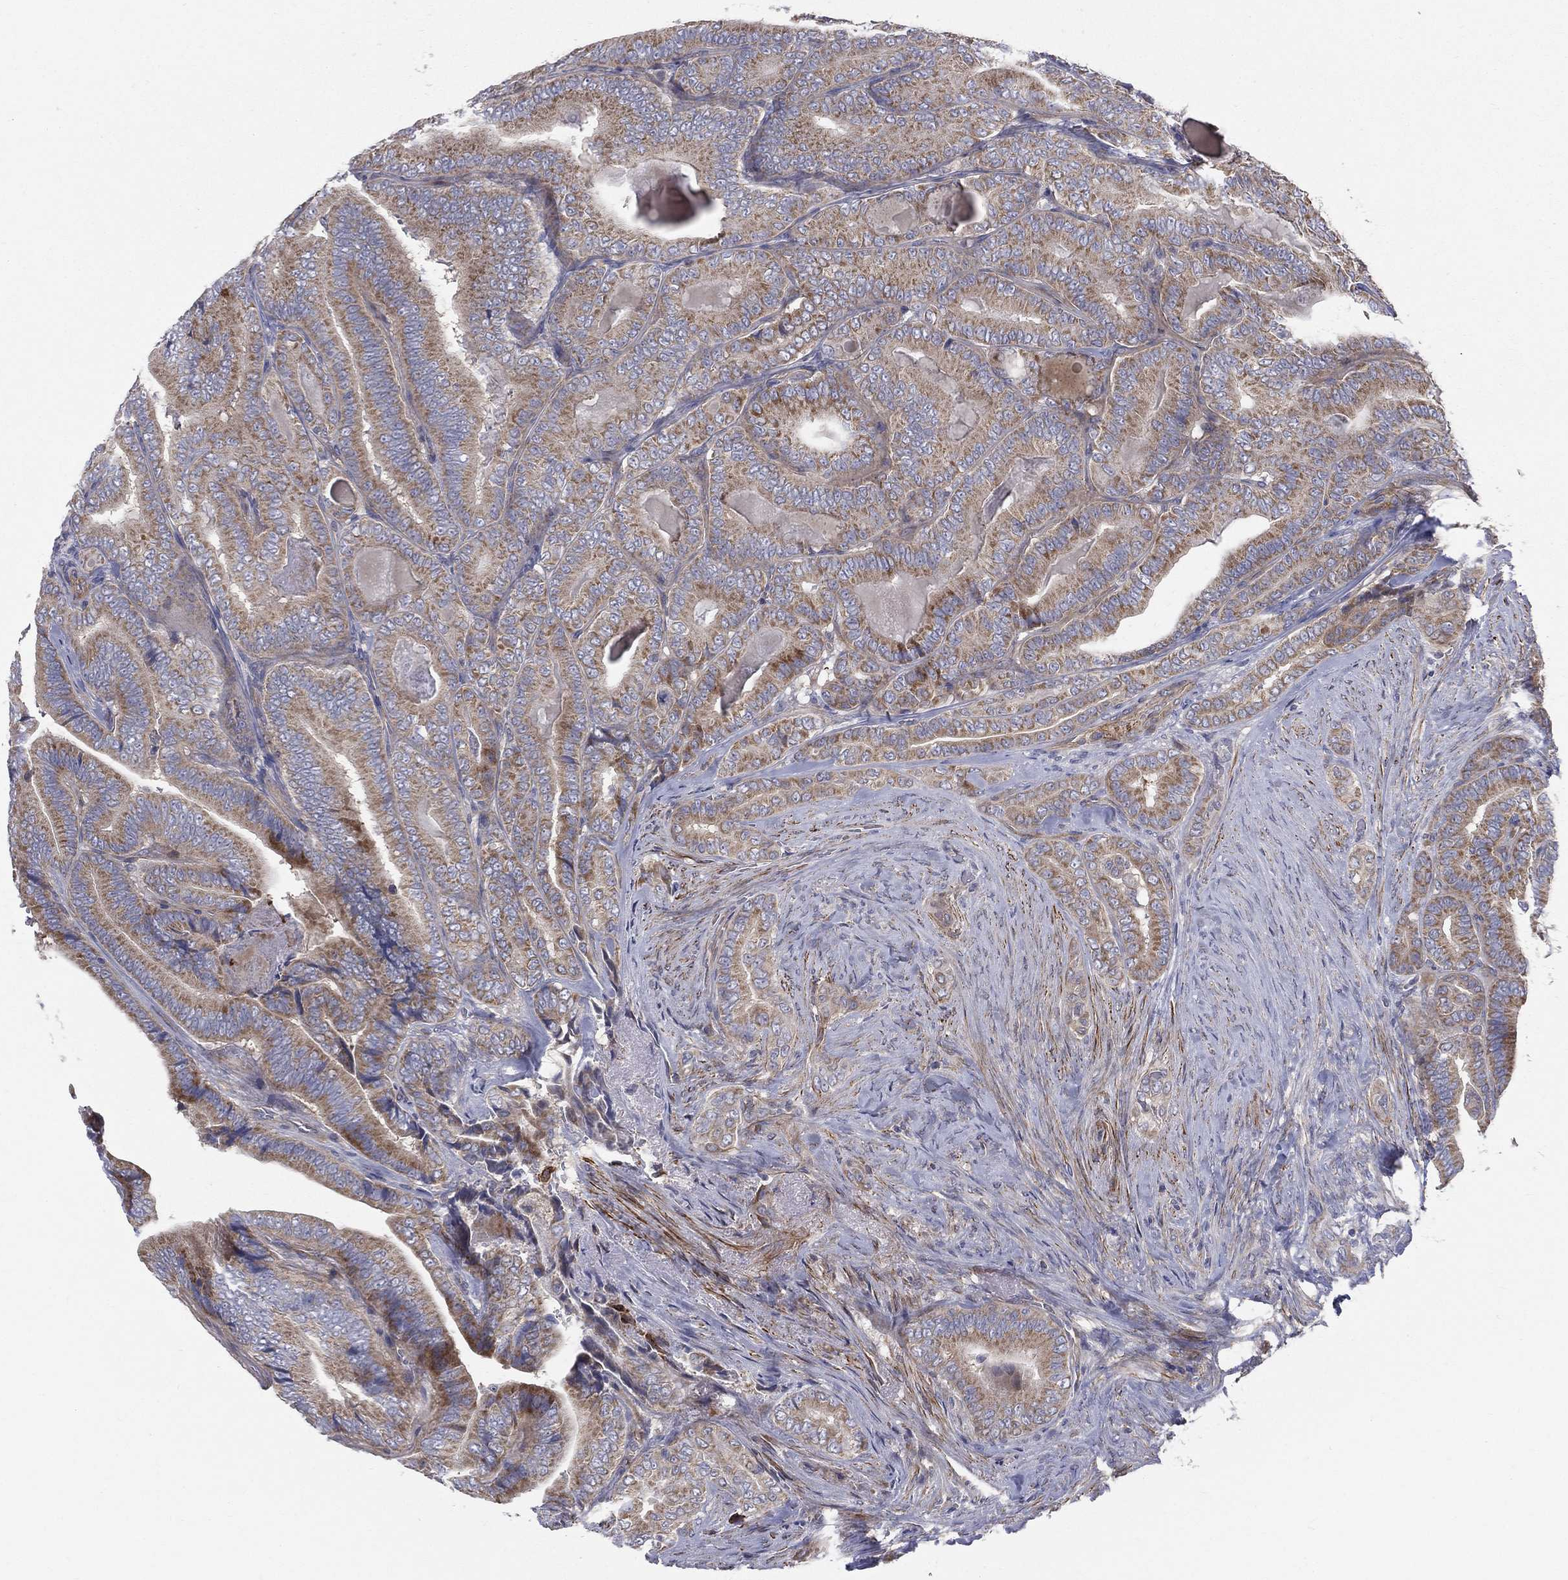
{"staining": {"intensity": "moderate", "quantity": ">75%", "location": "cytoplasmic/membranous"}, "tissue": "thyroid cancer", "cell_type": "Tumor cells", "image_type": "cancer", "snomed": [{"axis": "morphology", "description": "Papillary adenocarcinoma, NOS"}, {"axis": "topography", "description": "Thyroid gland"}], "caption": "Immunohistochemistry of papillary adenocarcinoma (thyroid) exhibits medium levels of moderate cytoplasmic/membranous staining in approximately >75% of tumor cells.", "gene": "POMZP3", "patient": {"sex": "male", "age": 61}}